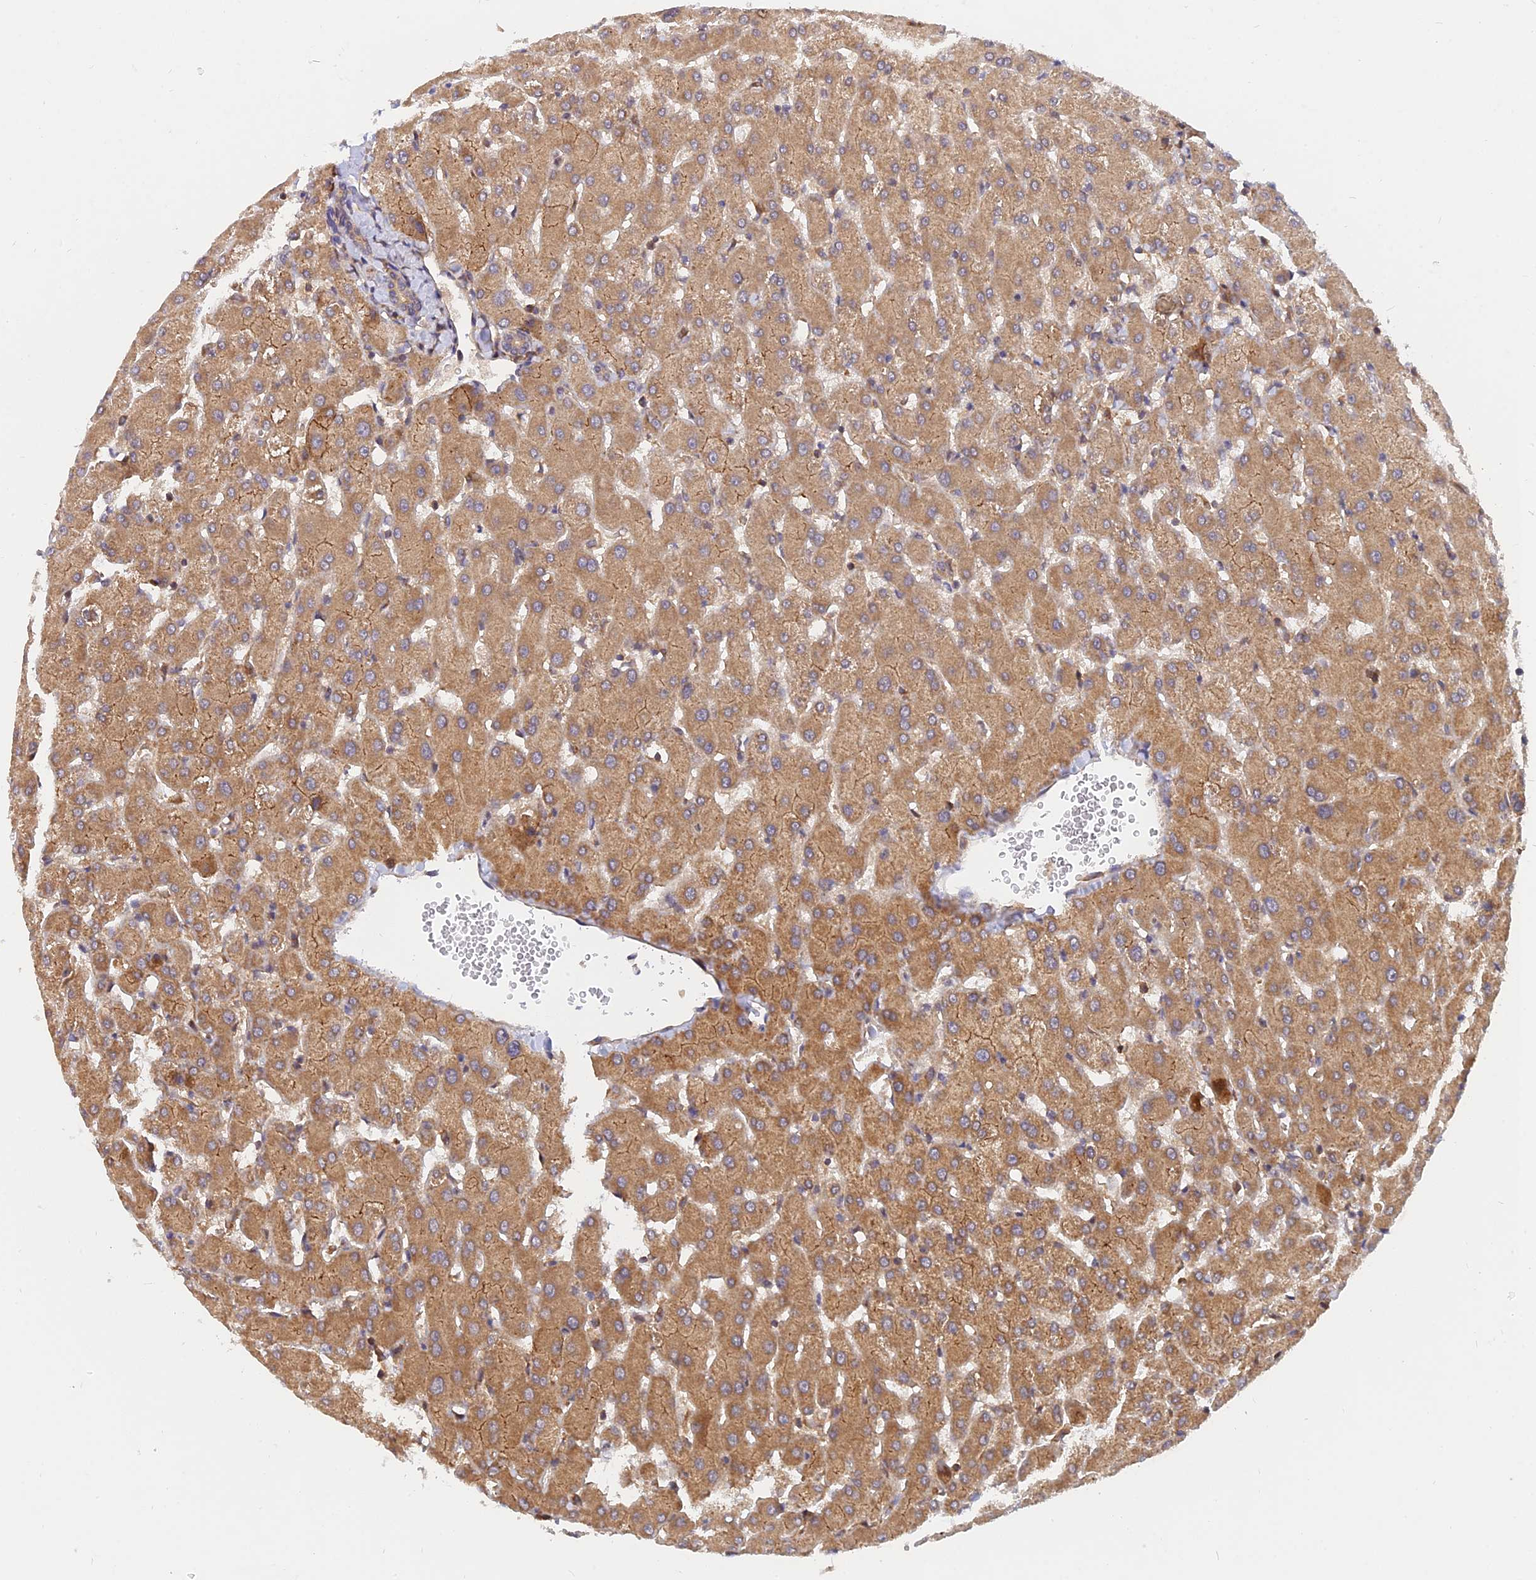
{"staining": {"intensity": "negative", "quantity": "none", "location": "none"}, "tissue": "liver", "cell_type": "Cholangiocytes", "image_type": "normal", "snomed": [{"axis": "morphology", "description": "Normal tissue, NOS"}, {"axis": "topography", "description": "Liver"}], "caption": "Cholangiocytes show no significant protein expression in normal liver. (DAB immunohistochemistry (IHC) with hematoxylin counter stain).", "gene": "WDR41", "patient": {"sex": "female", "age": 63}}